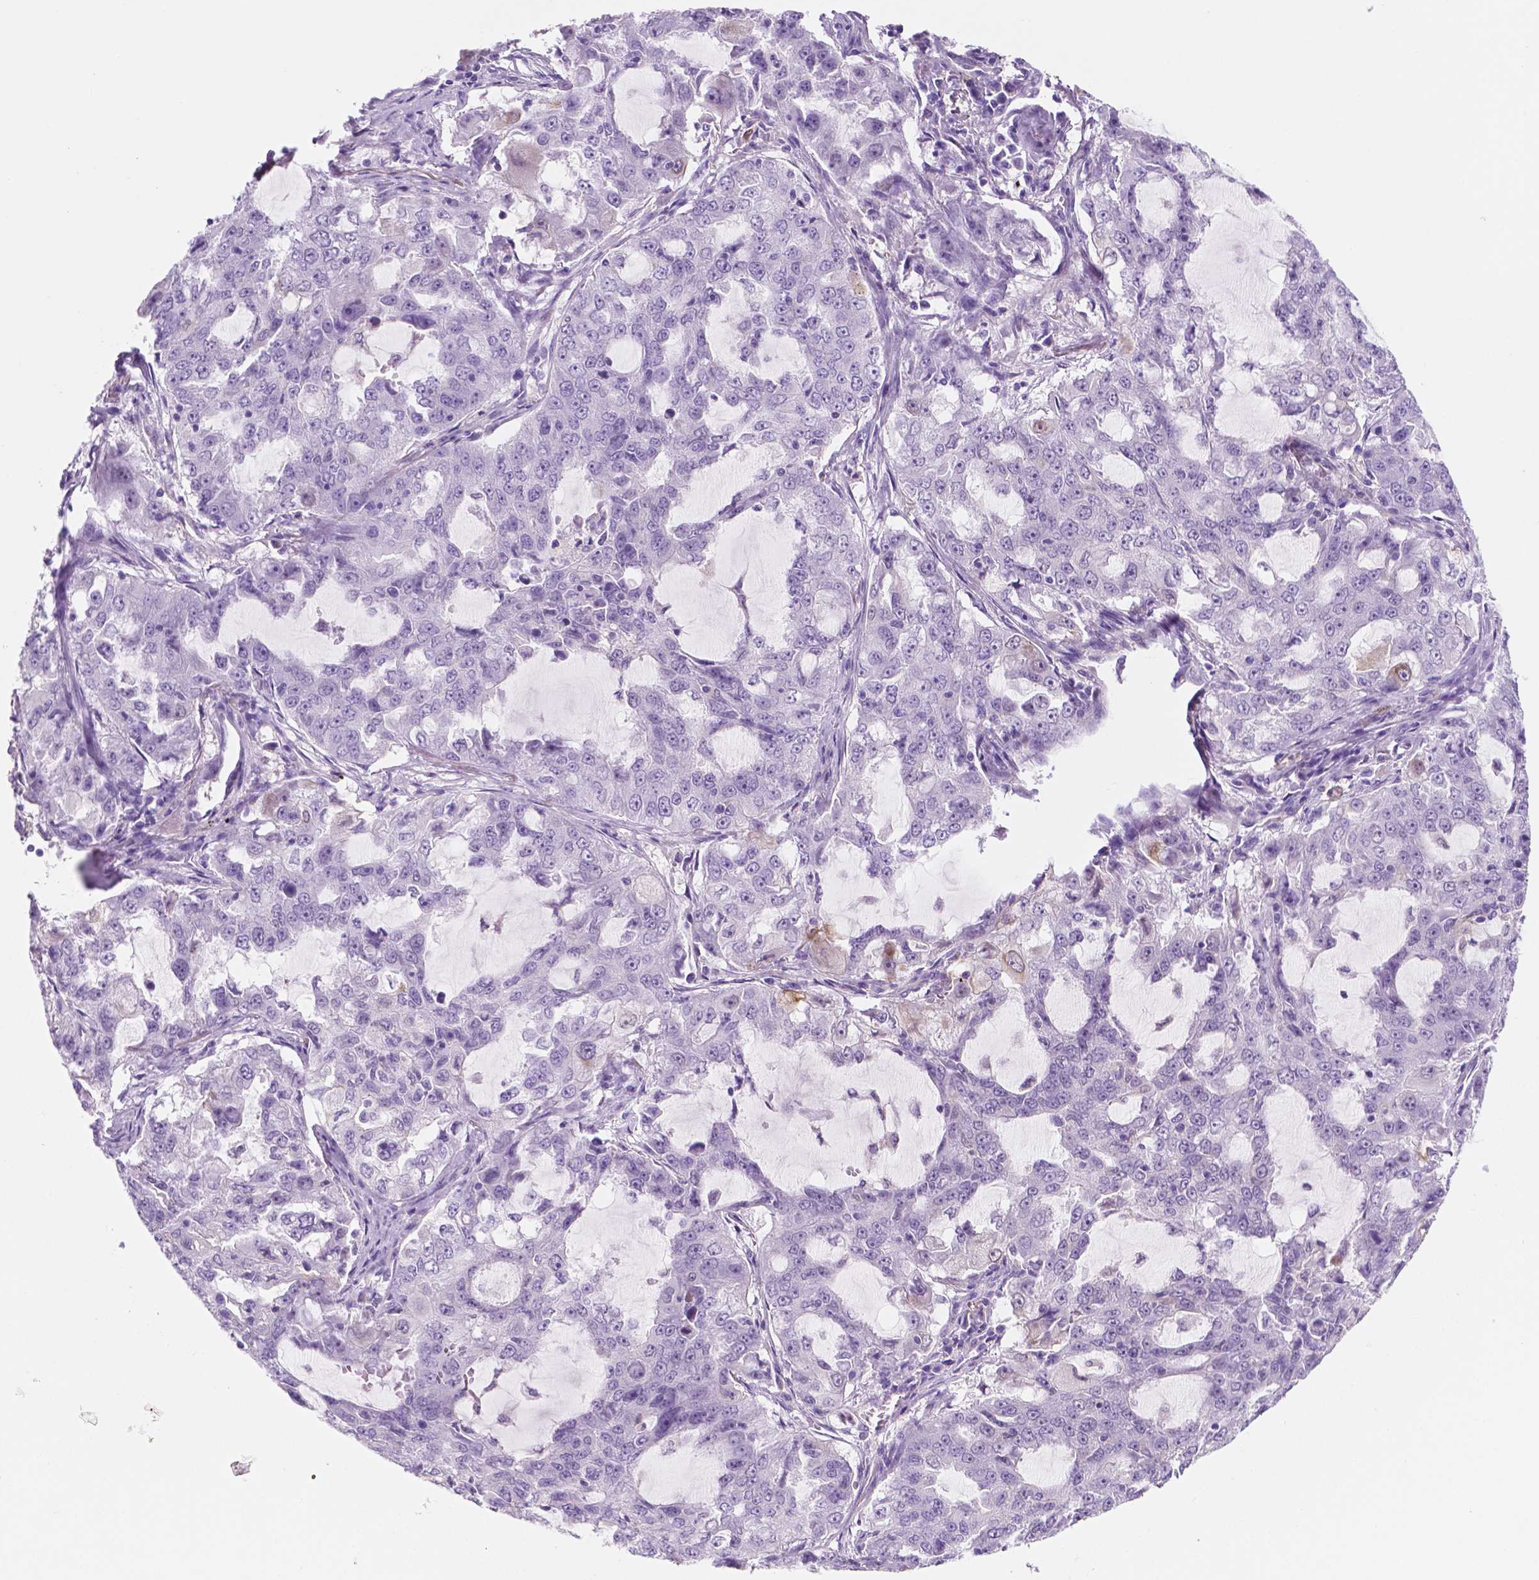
{"staining": {"intensity": "negative", "quantity": "none", "location": "none"}, "tissue": "lung cancer", "cell_type": "Tumor cells", "image_type": "cancer", "snomed": [{"axis": "morphology", "description": "Adenocarcinoma, NOS"}, {"axis": "topography", "description": "Lung"}], "caption": "IHC image of neoplastic tissue: lung cancer (adenocarcinoma) stained with DAB shows no significant protein expression in tumor cells.", "gene": "EPPK1", "patient": {"sex": "female", "age": 61}}